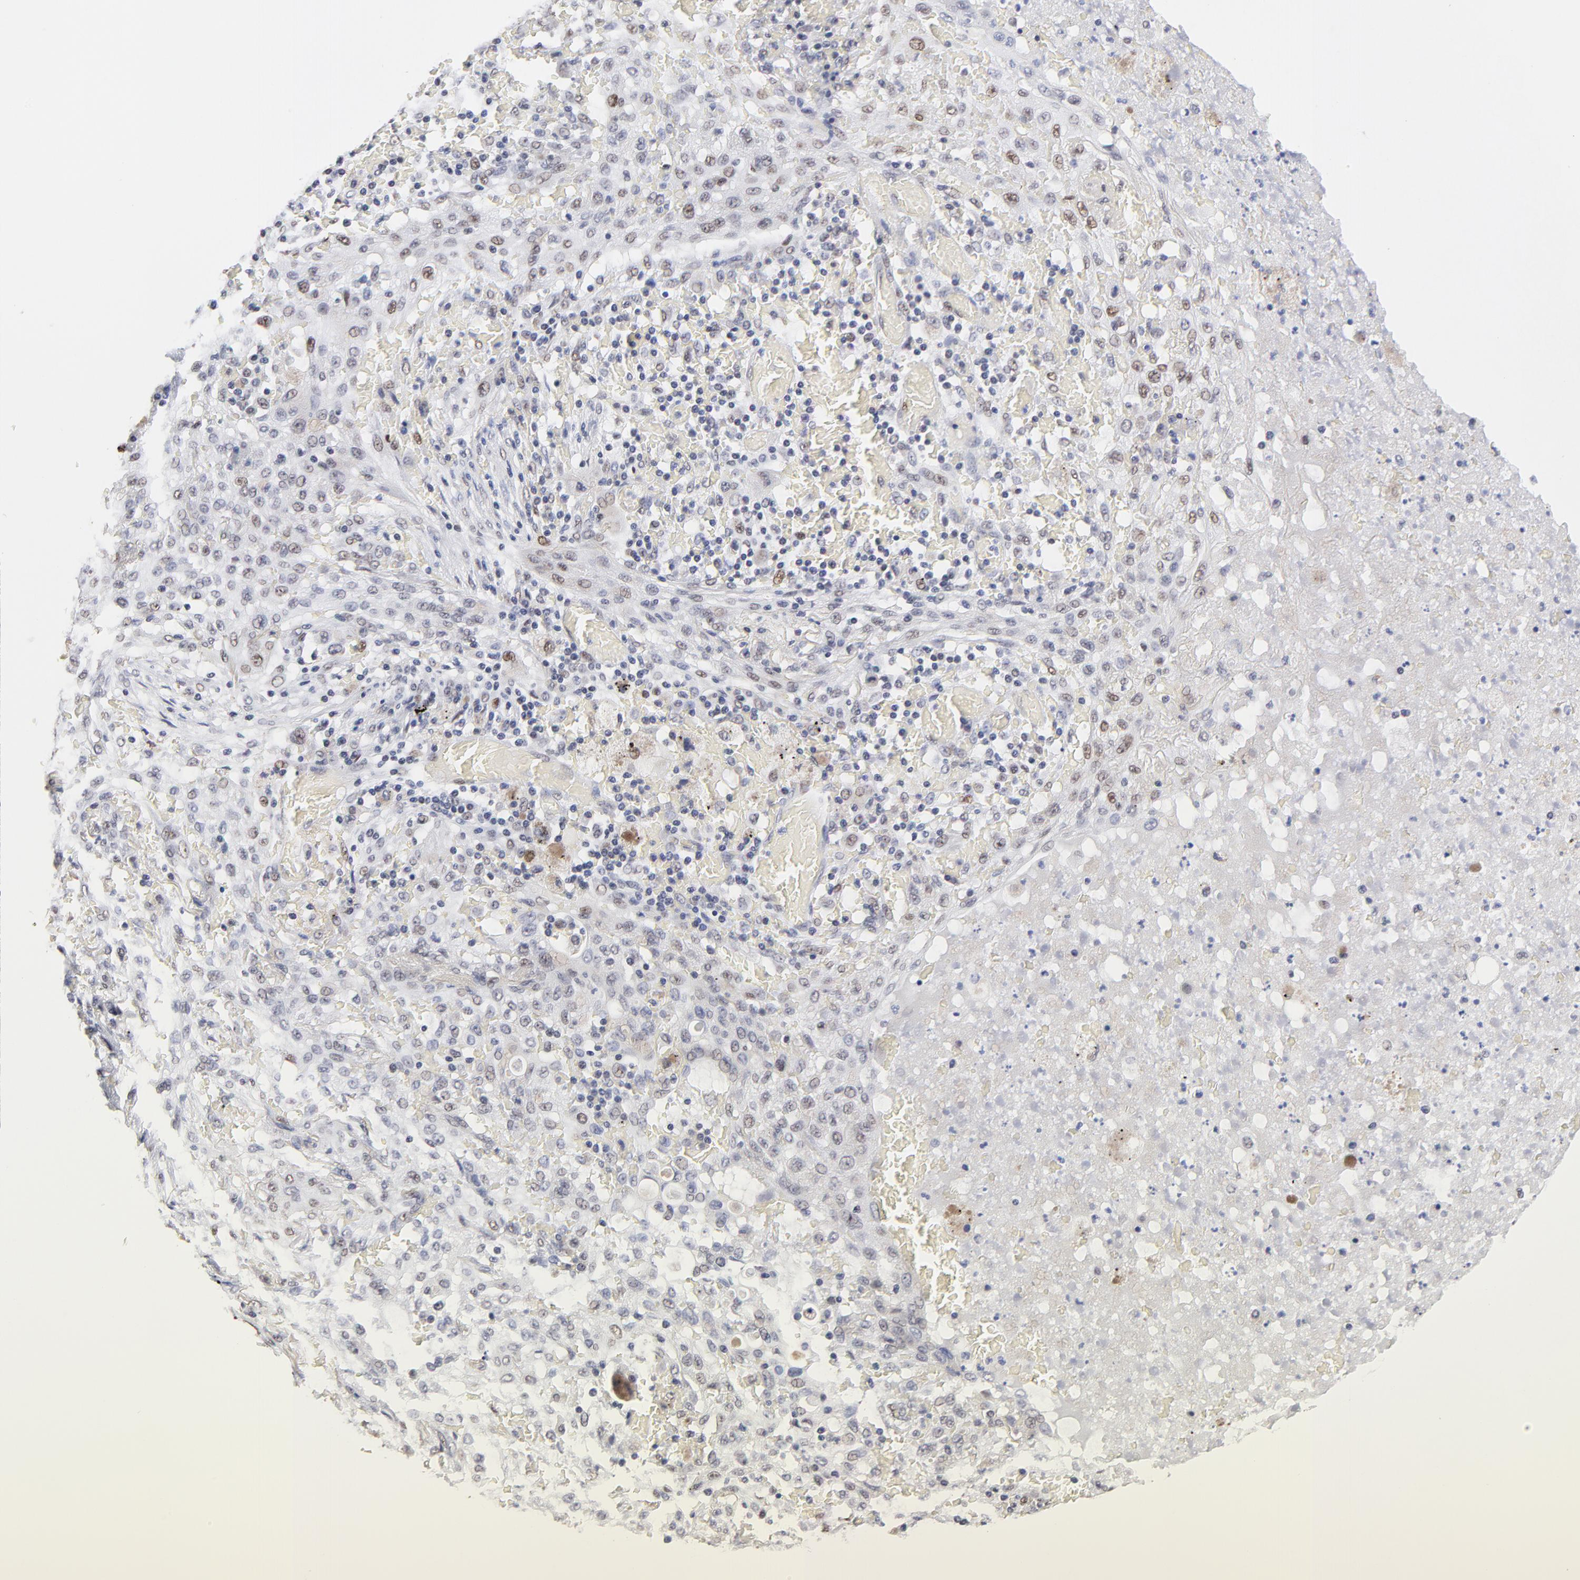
{"staining": {"intensity": "weak", "quantity": "<25%", "location": "nuclear"}, "tissue": "lung cancer", "cell_type": "Tumor cells", "image_type": "cancer", "snomed": [{"axis": "morphology", "description": "Squamous cell carcinoma, NOS"}, {"axis": "topography", "description": "Lung"}], "caption": "IHC image of neoplastic tissue: human lung squamous cell carcinoma stained with DAB (3,3'-diaminobenzidine) reveals no significant protein expression in tumor cells.", "gene": "OGFOD1", "patient": {"sex": "female", "age": 47}}